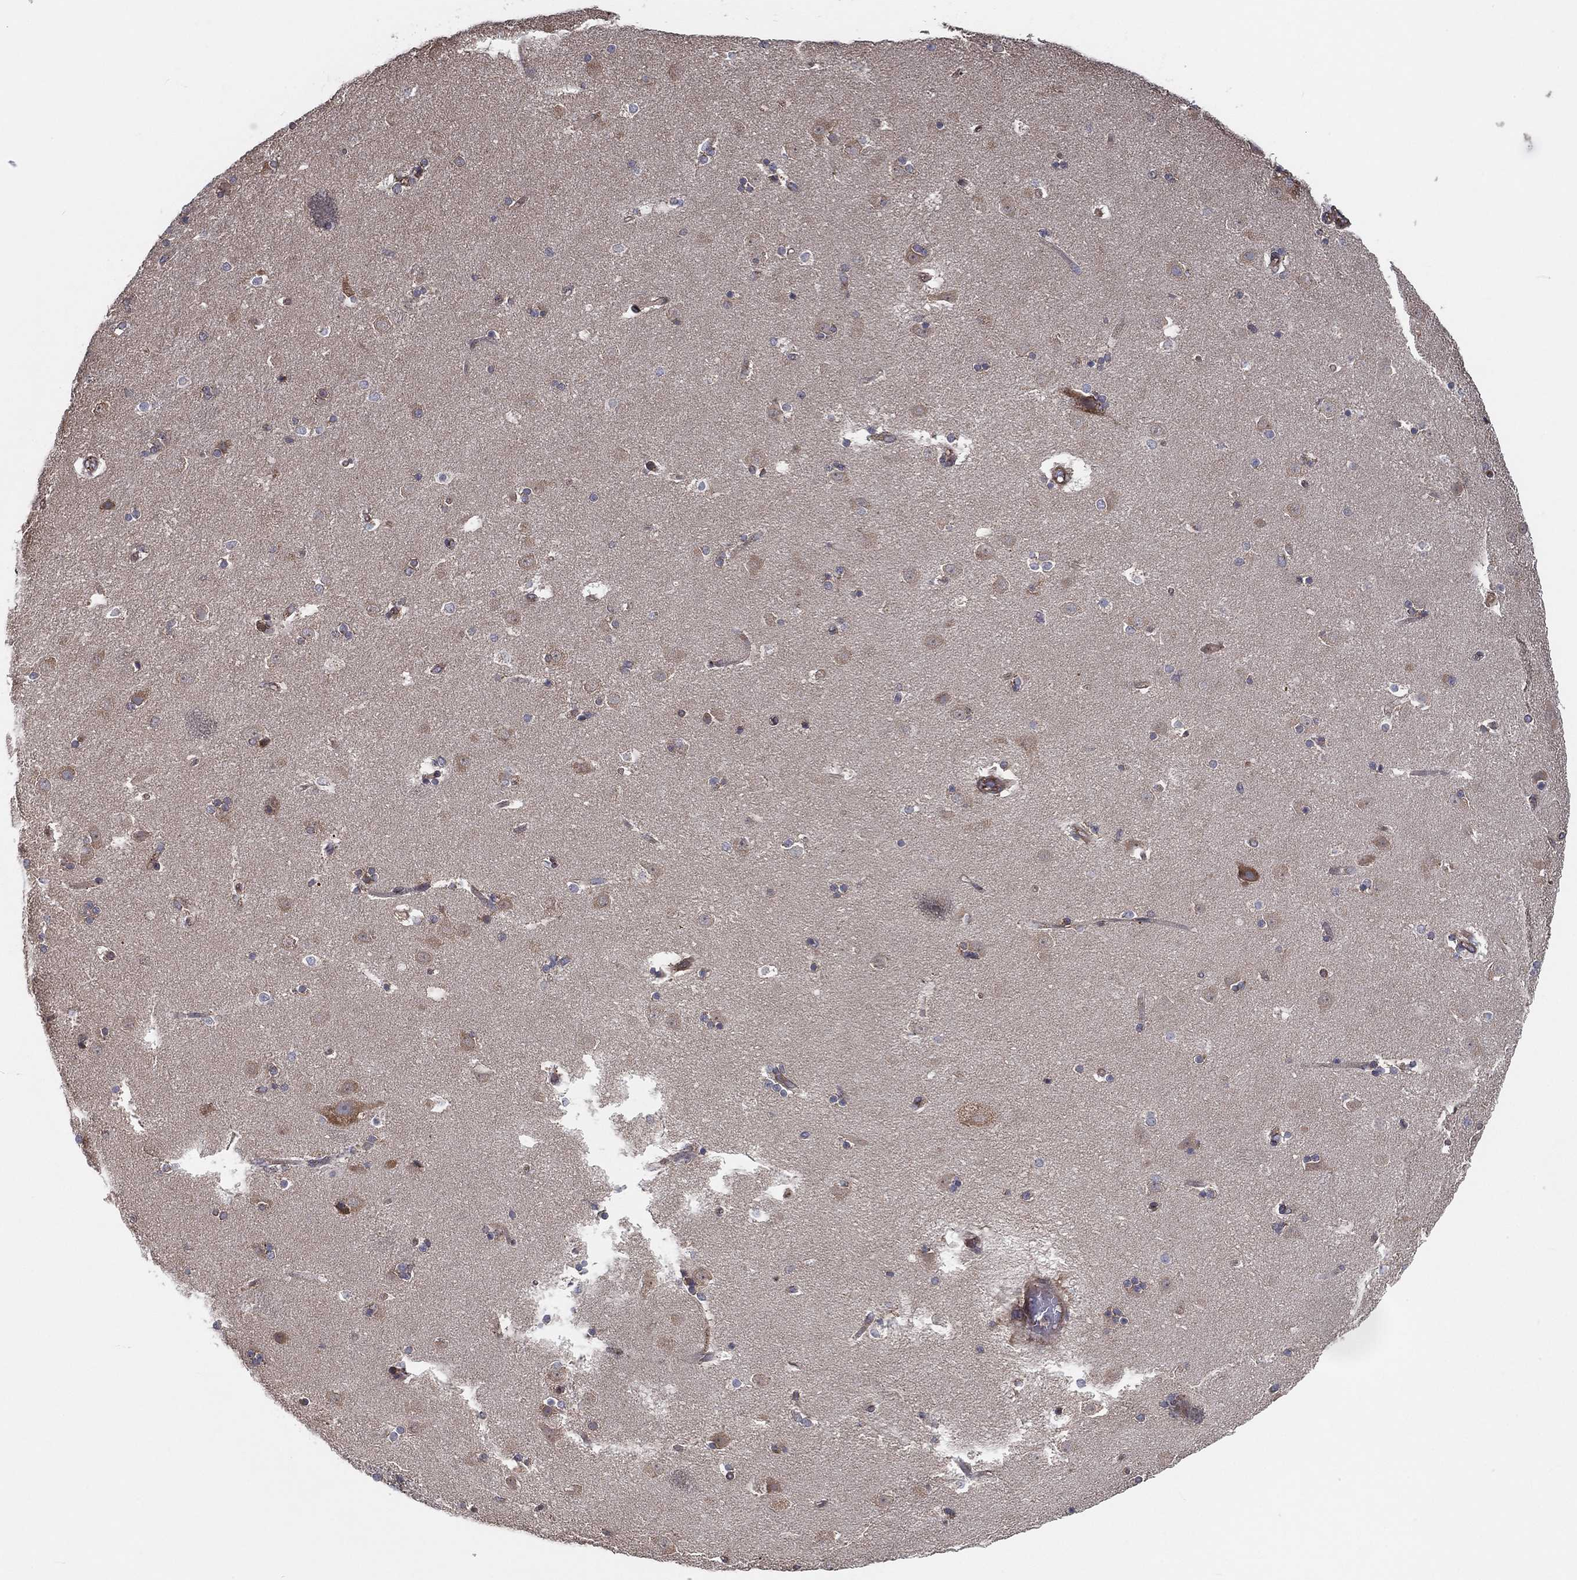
{"staining": {"intensity": "negative", "quantity": "none", "location": "none"}, "tissue": "caudate", "cell_type": "Glial cells", "image_type": "normal", "snomed": [{"axis": "morphology", "description": "Normal tissue, NOS"}, {"axis": "topography", "description": "Lateral ventricle wall"}], "caption": "This is a photomicrograph of IHC staining of unremarkable caudate, which shows no positivity in glial cells. (Stains: DAB IHC with hematoxylin counter stain, Microscopy: brightfield microscopy at high magnification).", "gene": "EIF2B5", "patient": {"sex": "male", "age": 51}}